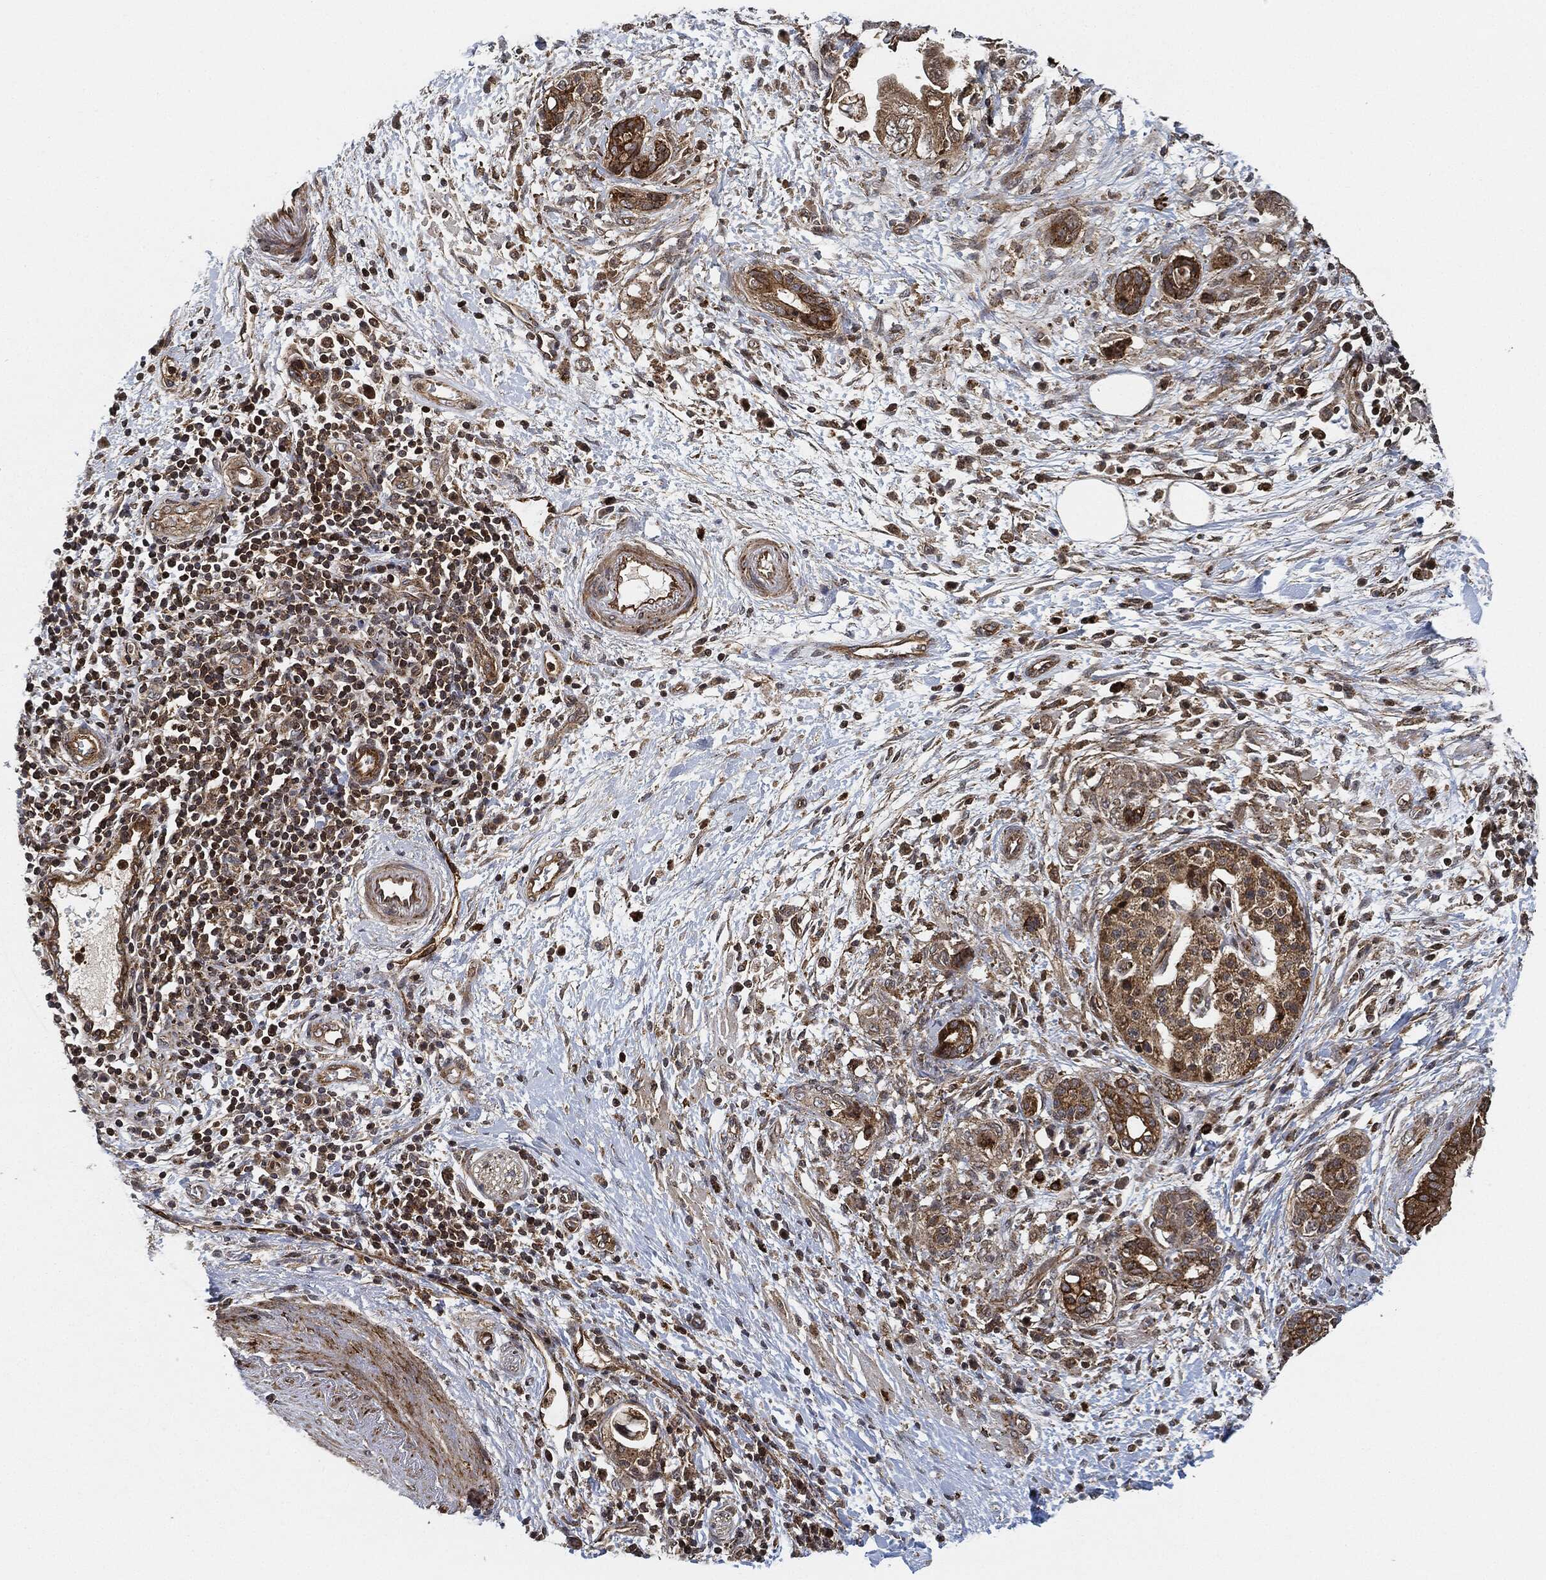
{"staining": {"intensity": "strong", "quantity": ">75%", "location": "cytoplasmic/membranous"}, "tissue": "pancreatic cancer", "cell_type": "Tumor cells", "image_type": "cancer", "snomed": [{"axis": "morphology", "description": "Adenocarcinoma, NOS"}, {"axis": "topography", "description": "Pancreas"}], "caption": "Protein expression analysis of pancreatic adenocarcinoma reveals strong cytoplasmic/membranous positivity in about >75% of tumor cells. (DAB (3,3'-diaminobenzidine) IHC with brightfield microscopy, high magnification).", "gene": "MAP3K3", "patient": {"sex": "female", "age": 73}}